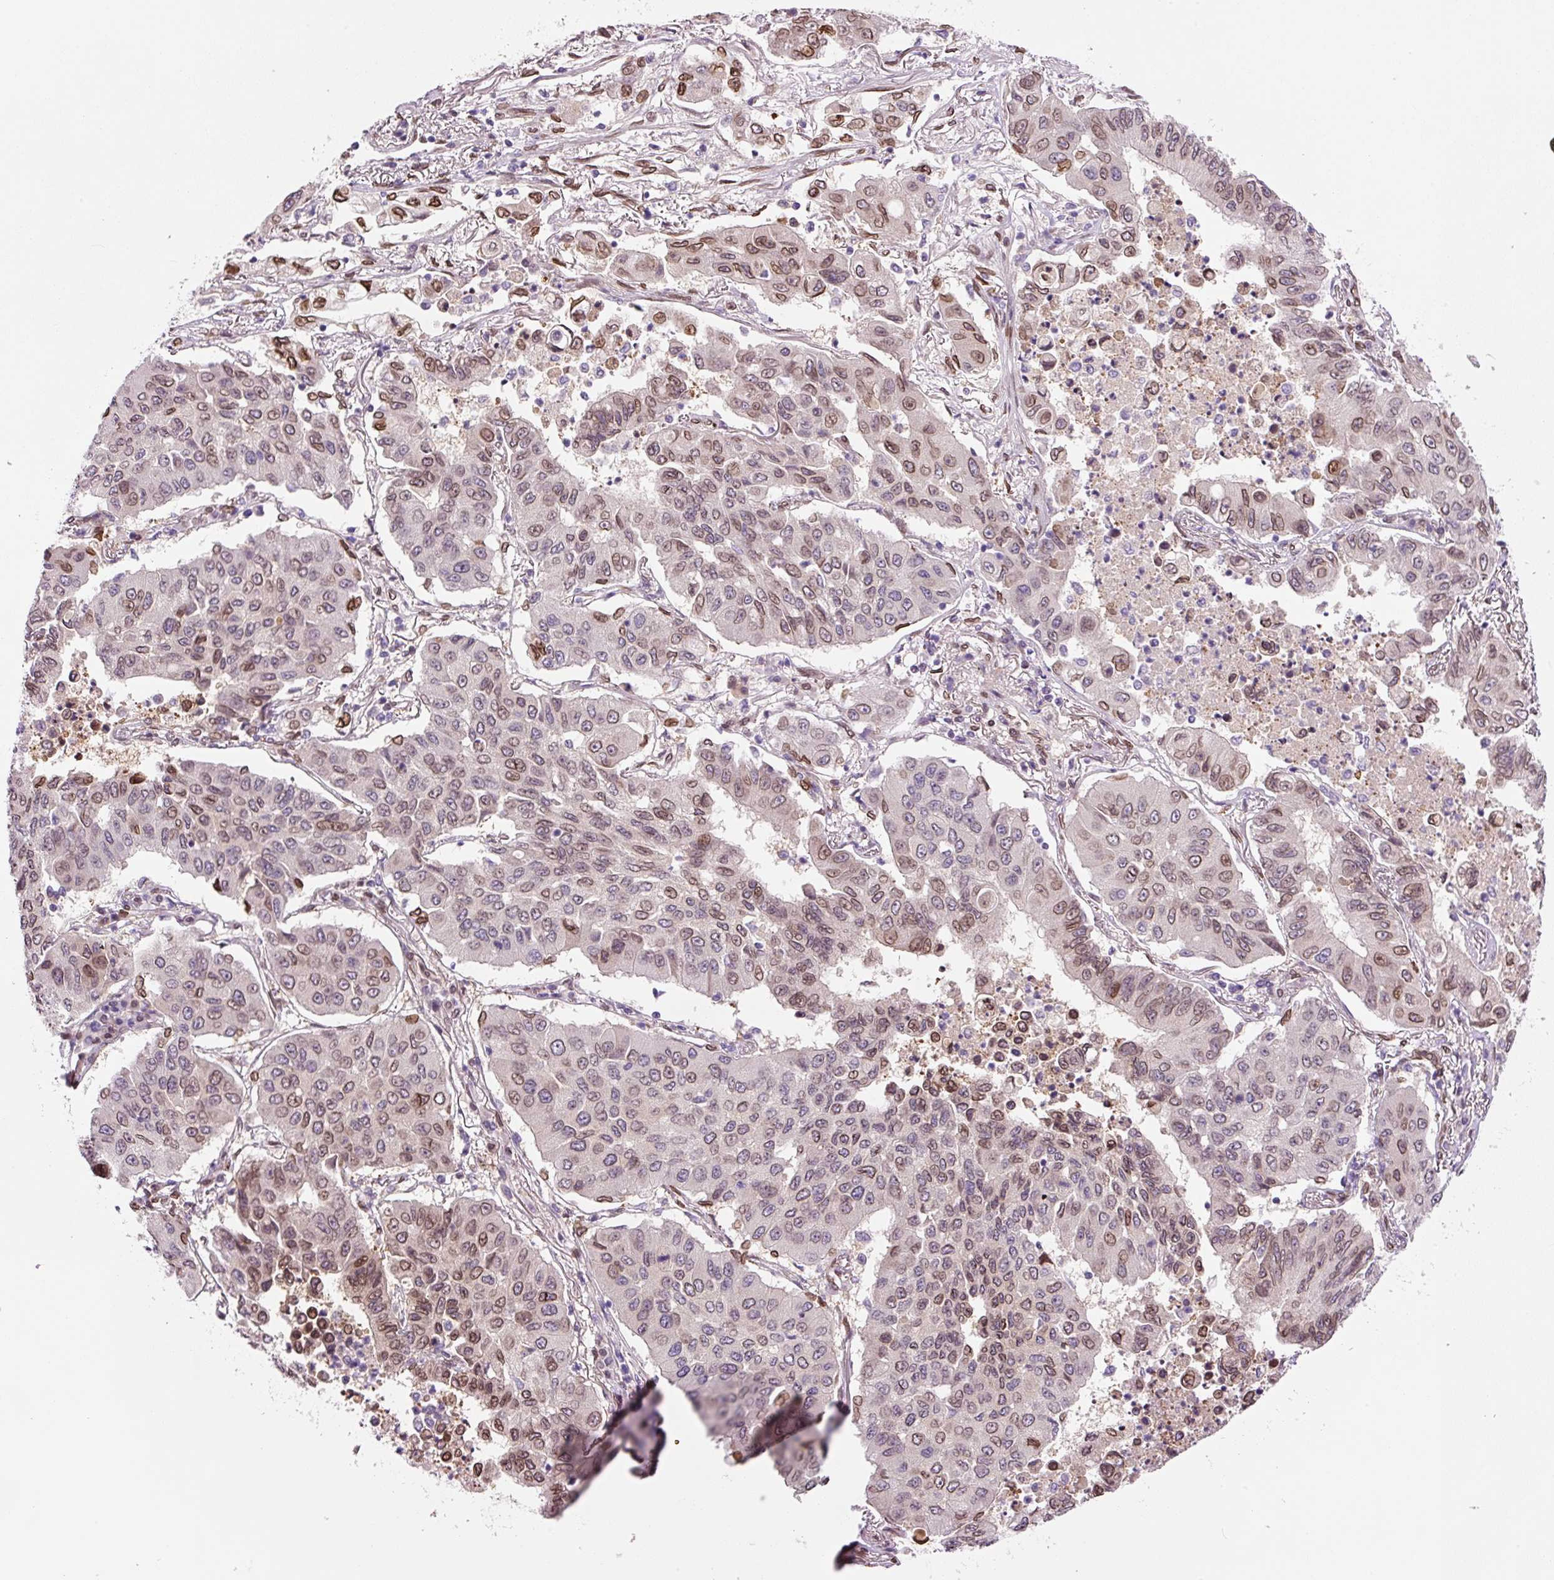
{"staining": {"intensity": "moderate", "quantity": "25%-75%", "location": "cytoplasmic/membranous,nuclear"}, "tissue": "lung cancer", "cell_type": "Tumor cells", "image_type": "cancer", "snomed": [{"axis": "morphology", "description": "Squamous cell carcinoma, NOS"}, {"axis": "topography", "description": "Lung"}], "caption": "Squamous cell carcinoma (lung) stained for a protein (brown) reveals moderate cytoplasmic/membranous and nuclear positive staining in approximately 25%-75% of tumor cells.", "gene": "ZNF224", "patient": {"sex": "male", "age": 74}}